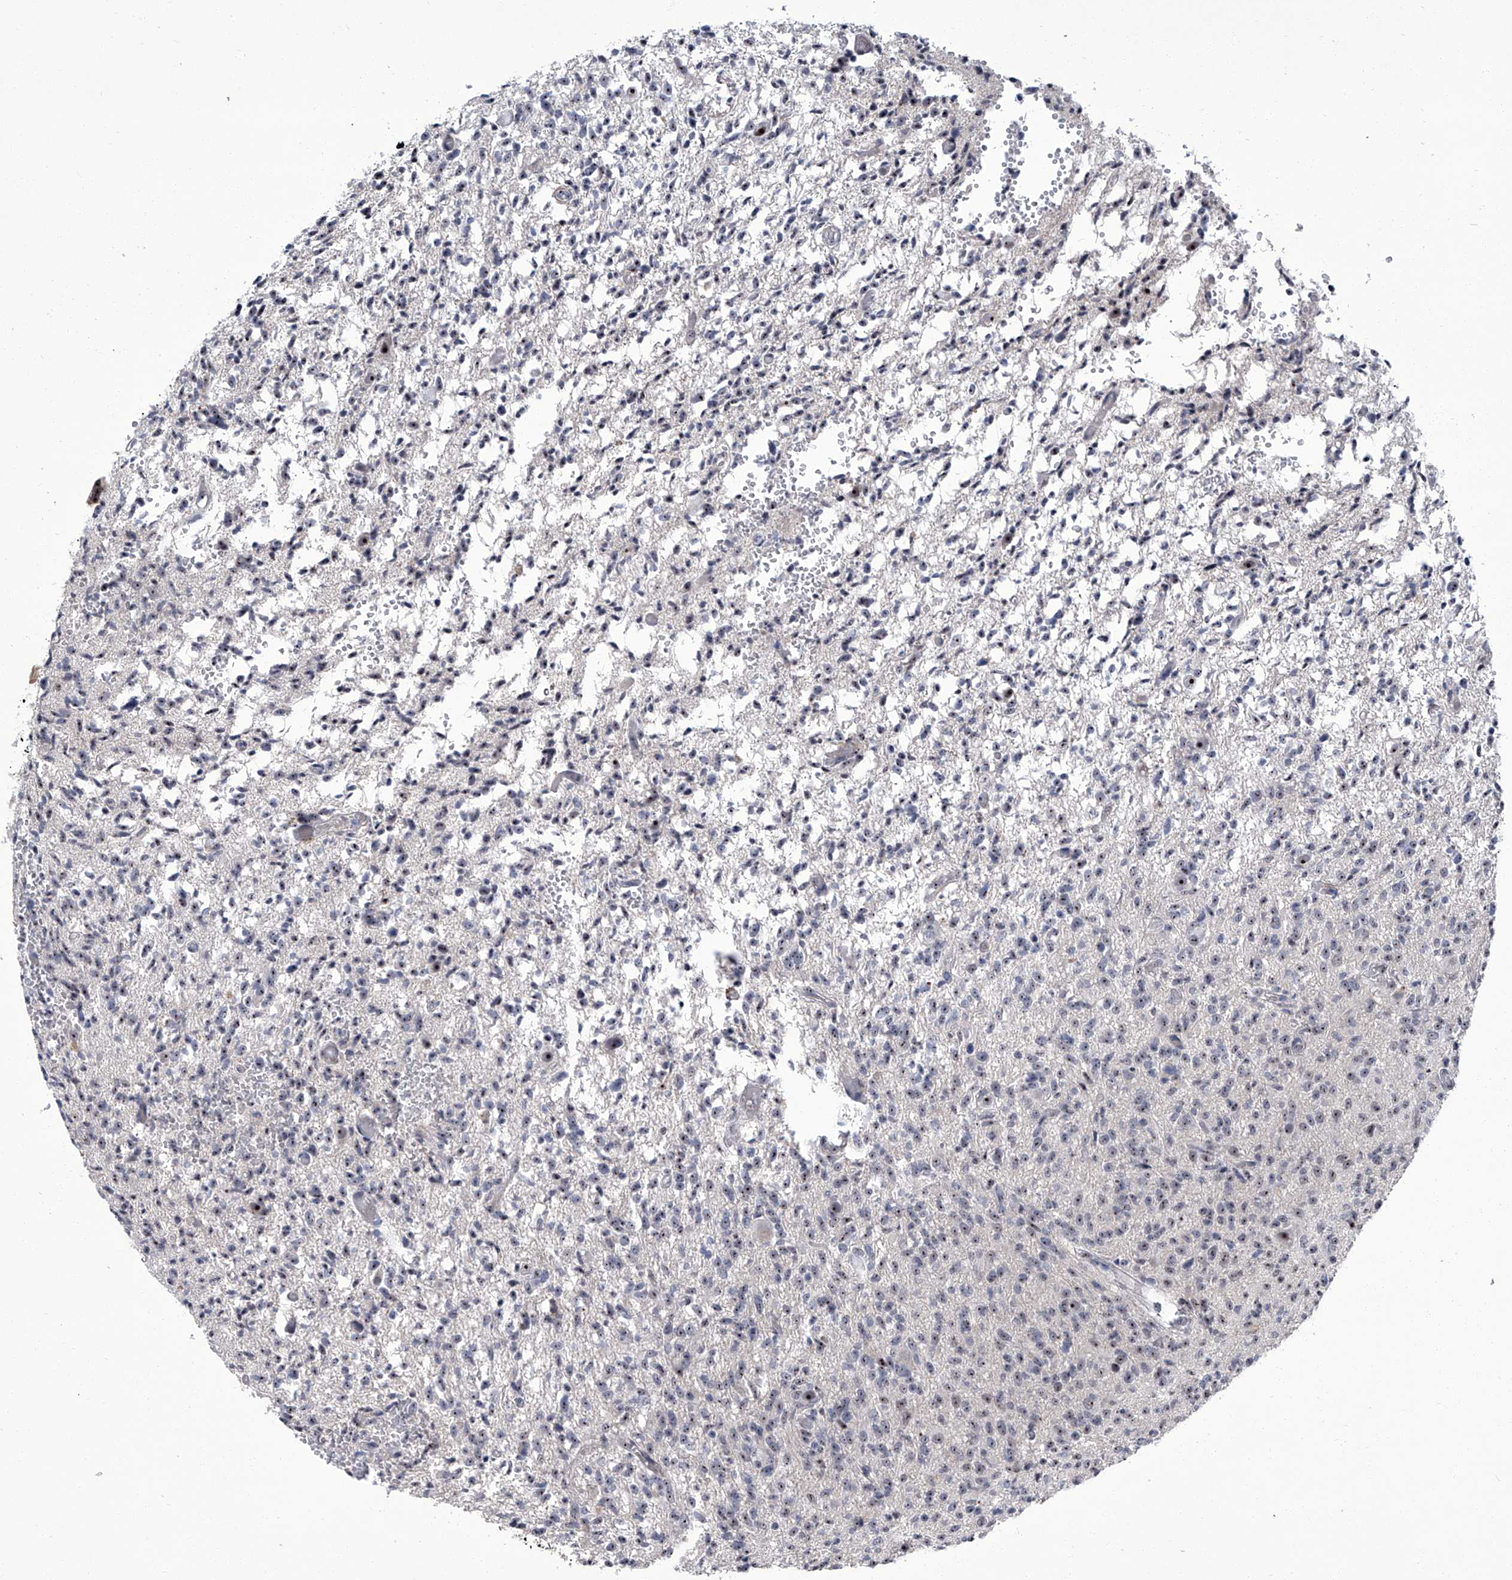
{"staining": {"intensity": "weak", "quantity": "<25%", "location": "nuclear"}, "tissue": "glioma", "cell_type": "Tumor cells", "image_type": "cancer", "snomed": [{"axis": "morphology", "description": "Glioma, malignant, High grade"}, {"axis": "topography", "description": "Brain"}], "caption": "An immunohistochemistry image of malignant glioma (high-grade) is shown. There is no staining in tumor cells of malignant glioma (high-grade).", "gene": "CMTR1", "patient": {"sex": "female", "age": 57}}